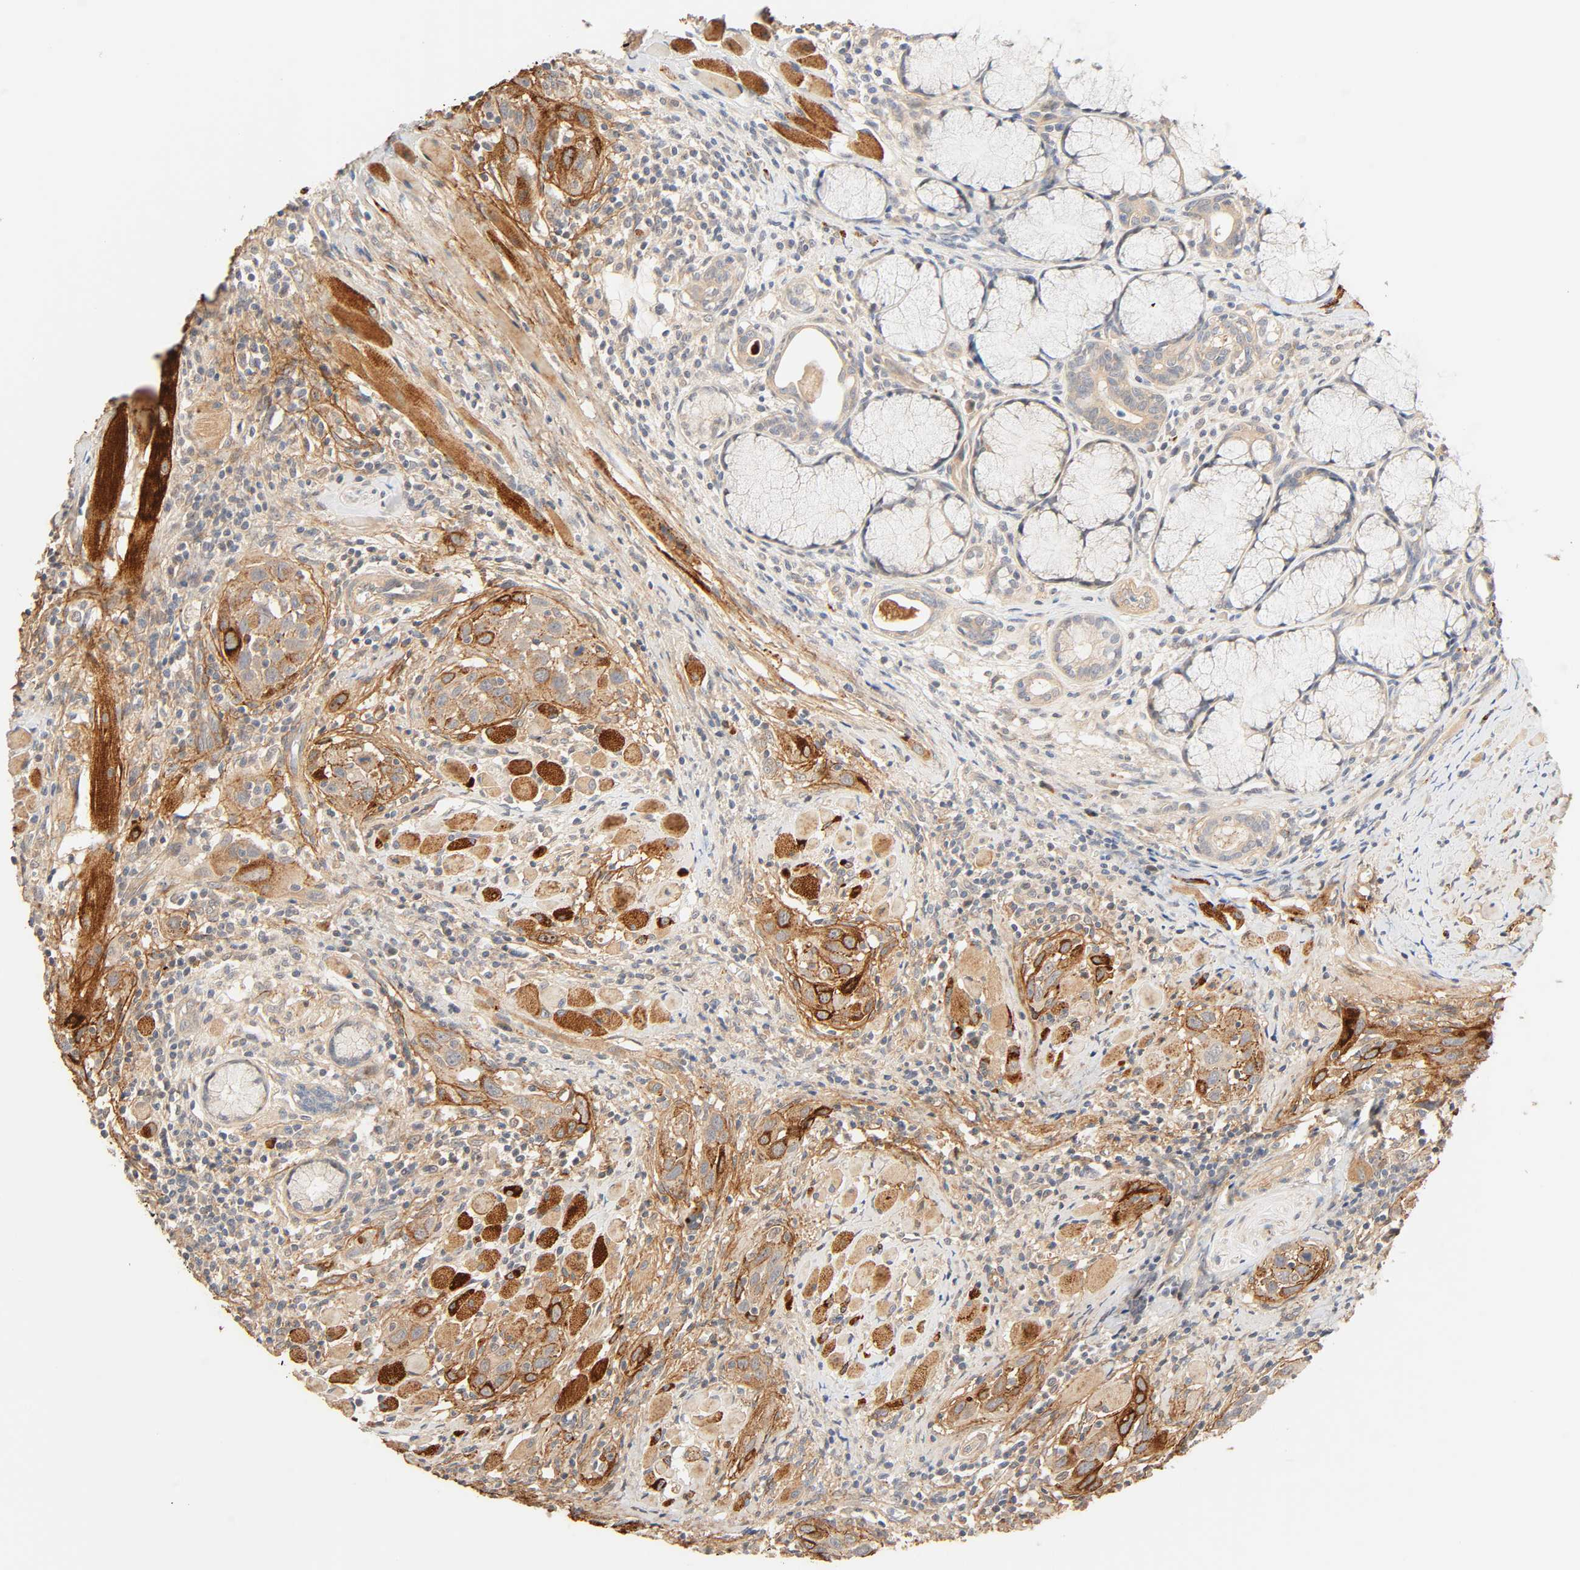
{"staining": {"intensity": "strong", "quantity": ">75%", "location": "cytoplasmic/membranous"}, "tissue": "head and neck cancer", "cell_type": "Tumor cells", "image_type": "cancer", "snomed": [{"axis": "morphology", "description": "Squamous cell carcinoma, NOS"}, {"axis": "topography", "description": "Oral tissue"}, {"axis": "topography", "description": "Head-Neck"}], "caption": "Strong cytoplasmic/membranous protein positivity is present in about >75% of tumor cells in head and neck cancer.", "gene": "CACNA1G", "patient": {"sex": "female", "age": 50}}